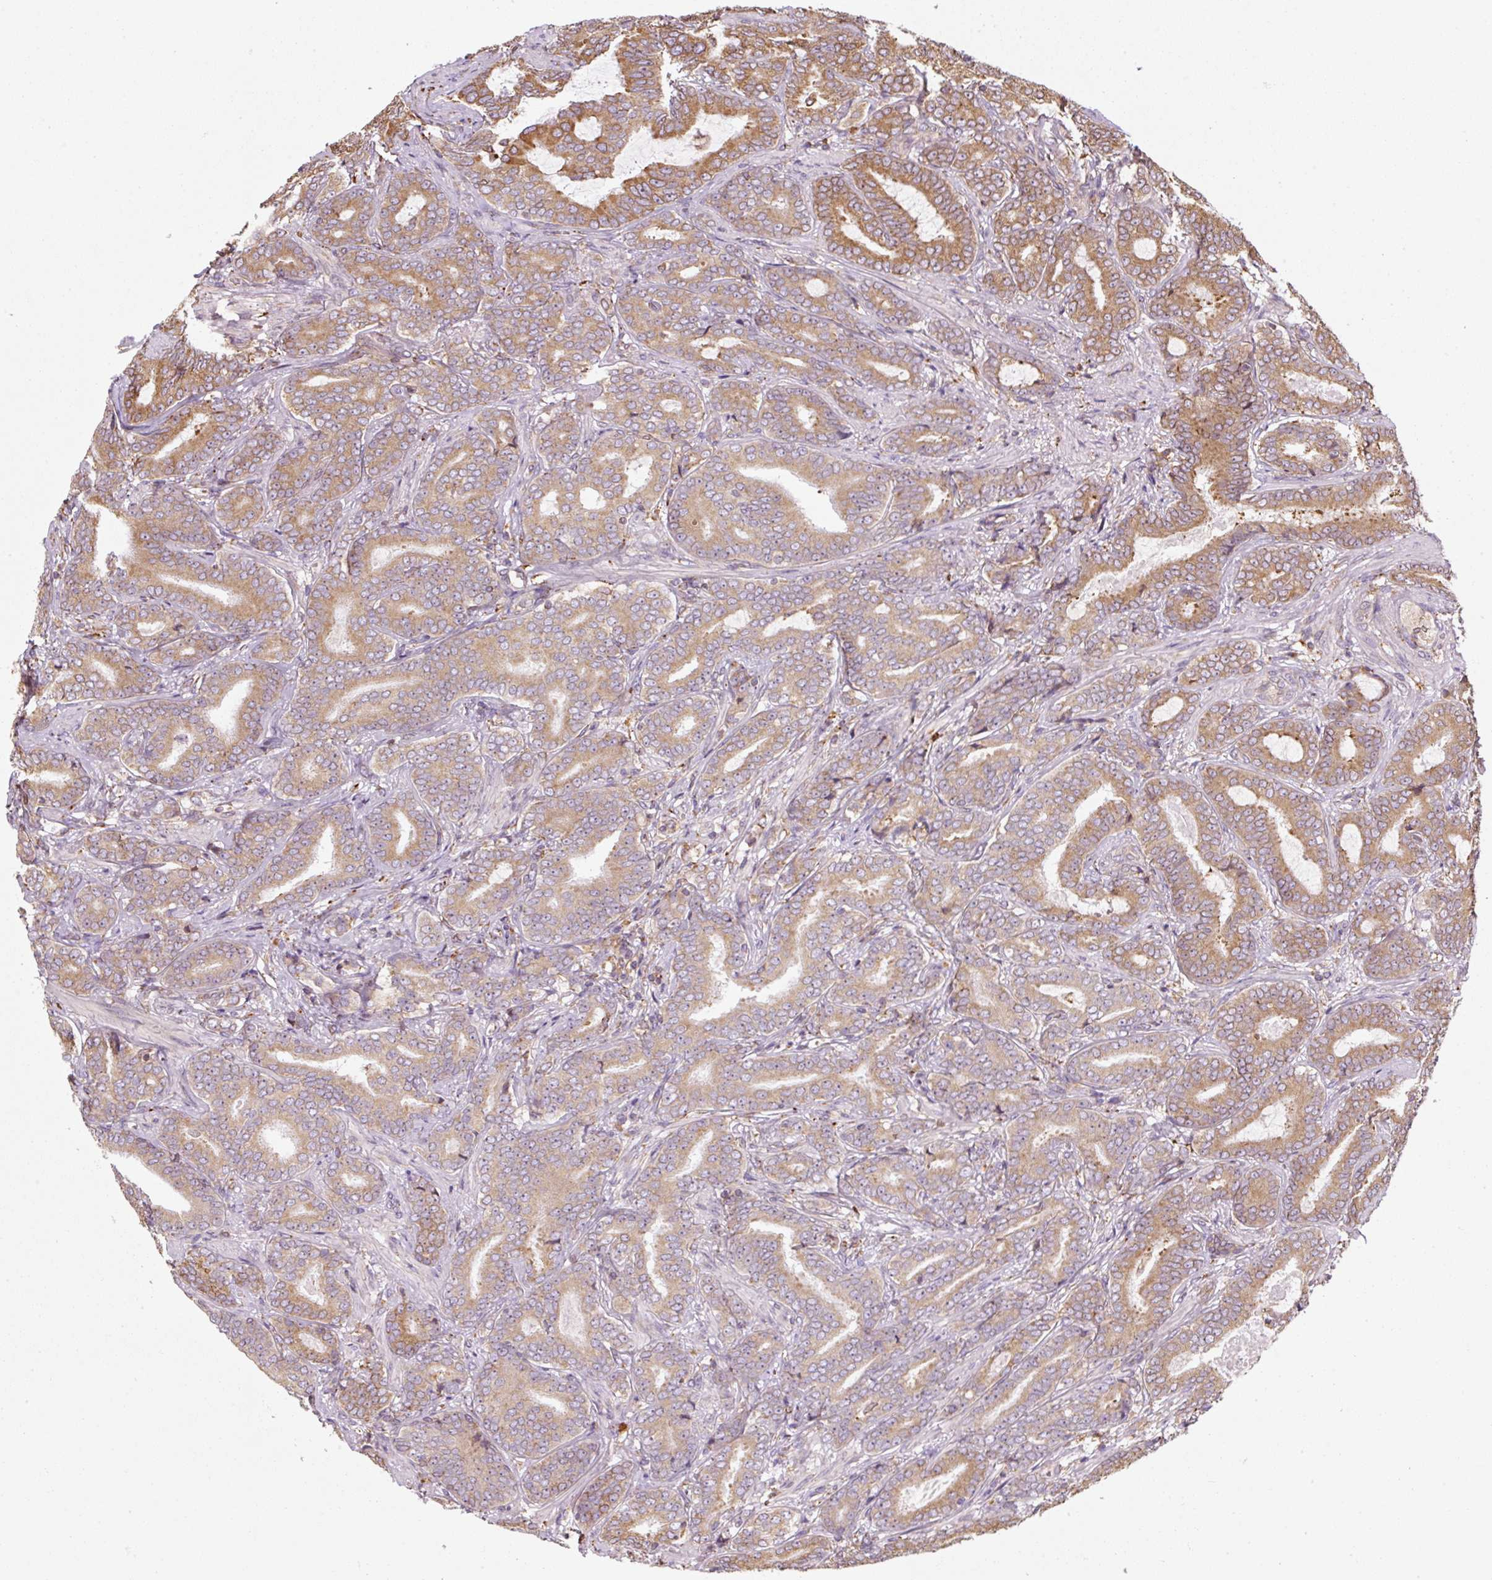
{"staining": {"intensity": "moderate", "quantity": "25%-75%", "location": "cytoplasmic/membranous"}, "tissue": "prostate cancer", "cell_type": "Tumor cells", "image_type": "cancer", "snomed": [{"axis": "morphology", "description": "Adenocarcinoma, Low grade"}, {"axis": "topography", "description": "Prostate and seminal vesicle, NOS"}], "caption": "Prostate cancer (adenocarcinoma (low-grade)) stained with immunohistochemistry demonstrates moderate cytoplasmic/membranous staining in about 25%-75% of tumor cells.", "gene": "PRKCSH", "patient": {"sex": "male", "age": 61}}